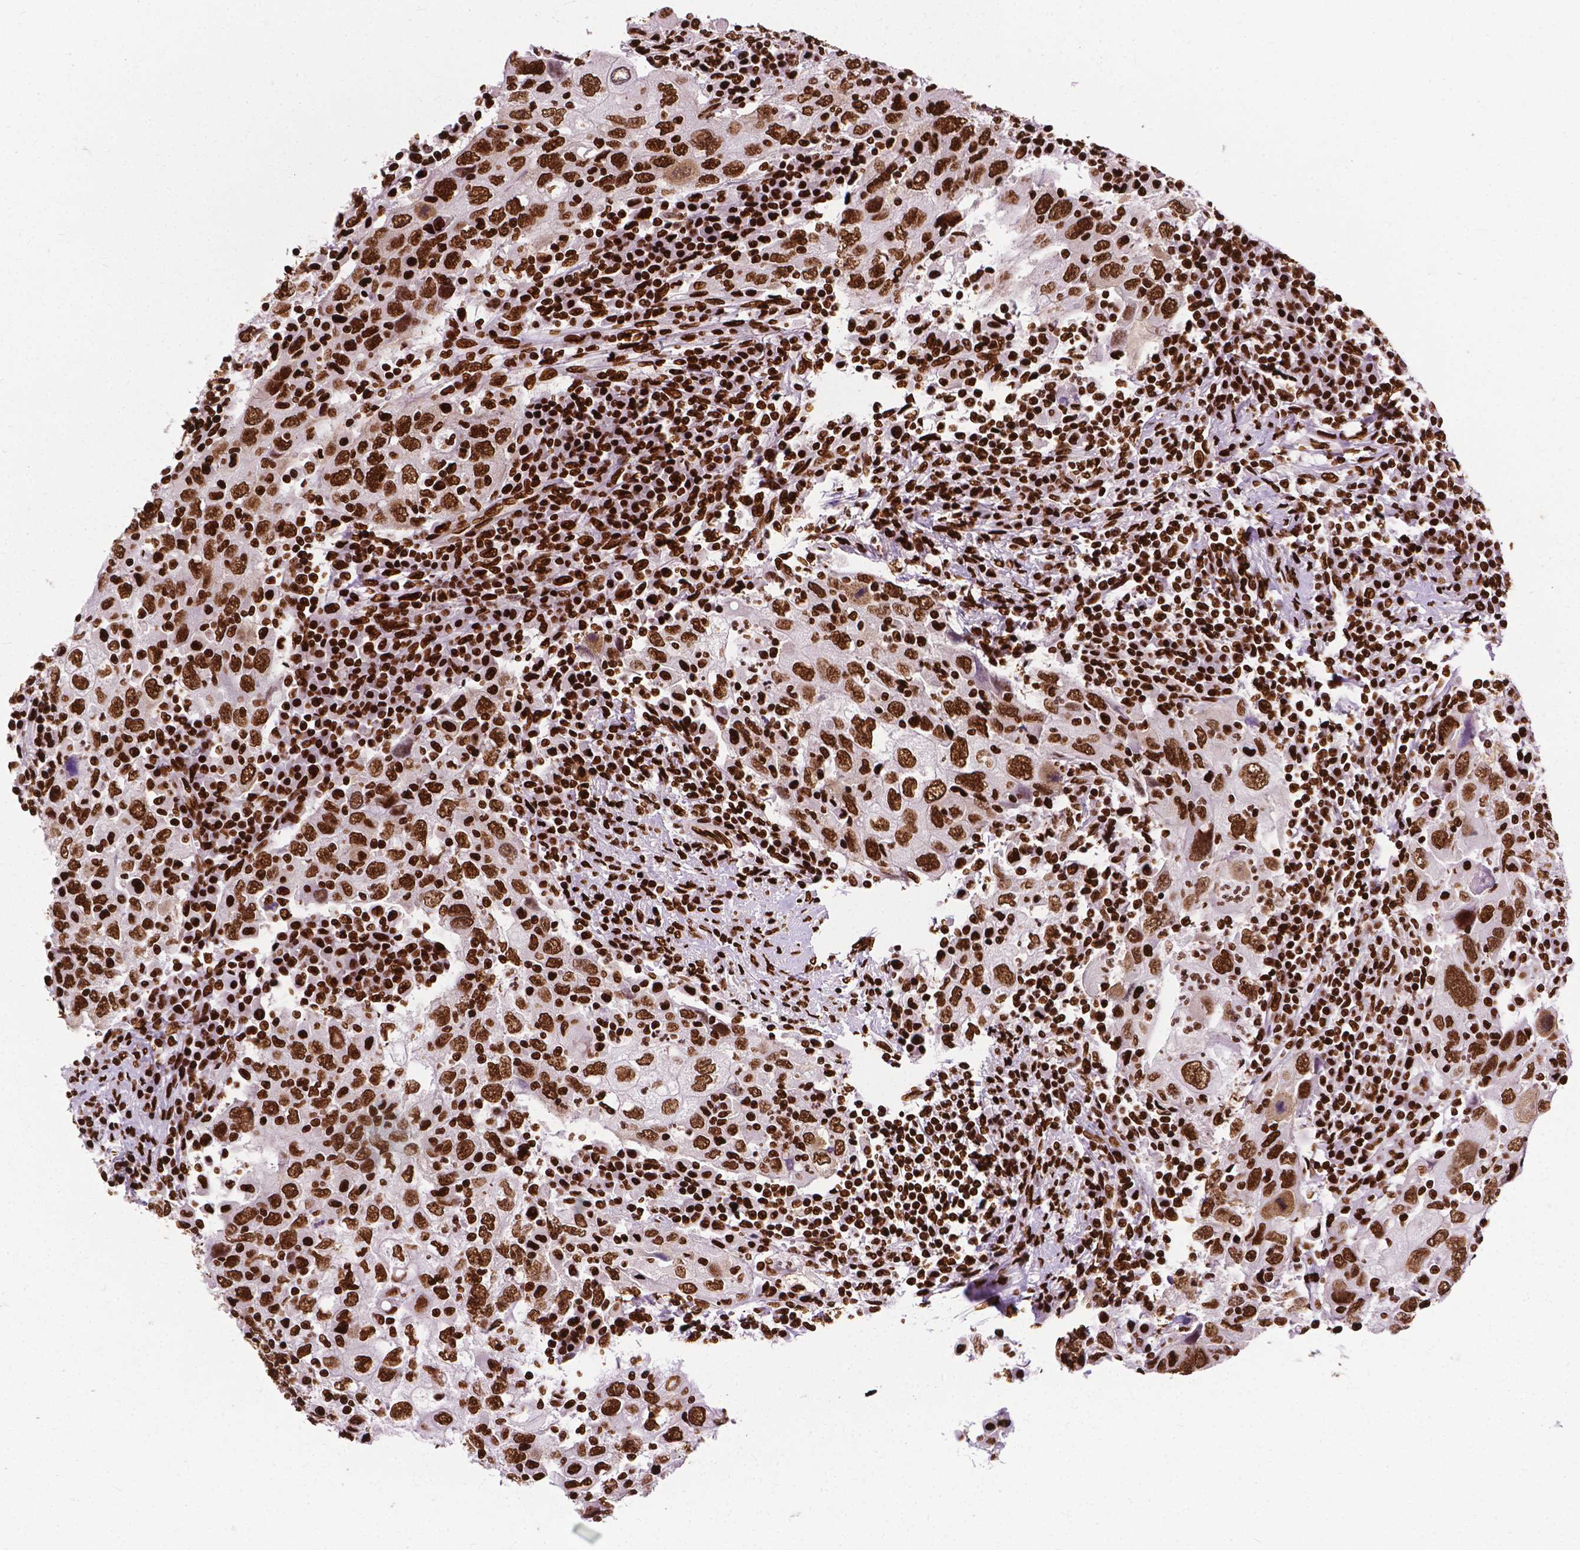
{"staining": {"intensity": "strong", "quantity": ">75%", "location": "nuclear"}, "tissue": "urothelial cancer", "cell_type": "Tumor cells", "image_type": "cancer", "snomed": [{"axis": "morphology", "description": "Urothelial carcinoma, High grade"}, {"axis": "topography", "description": "Urinary bladder"}], "caption": "Protein analysis of urothelial carcinoma (high-grade) tissue demonstrates strong nuclear staining in approximately >75% of tumor cells.", "gene": "SMIM5", "patient": {"sex": "male", "age": 76}}